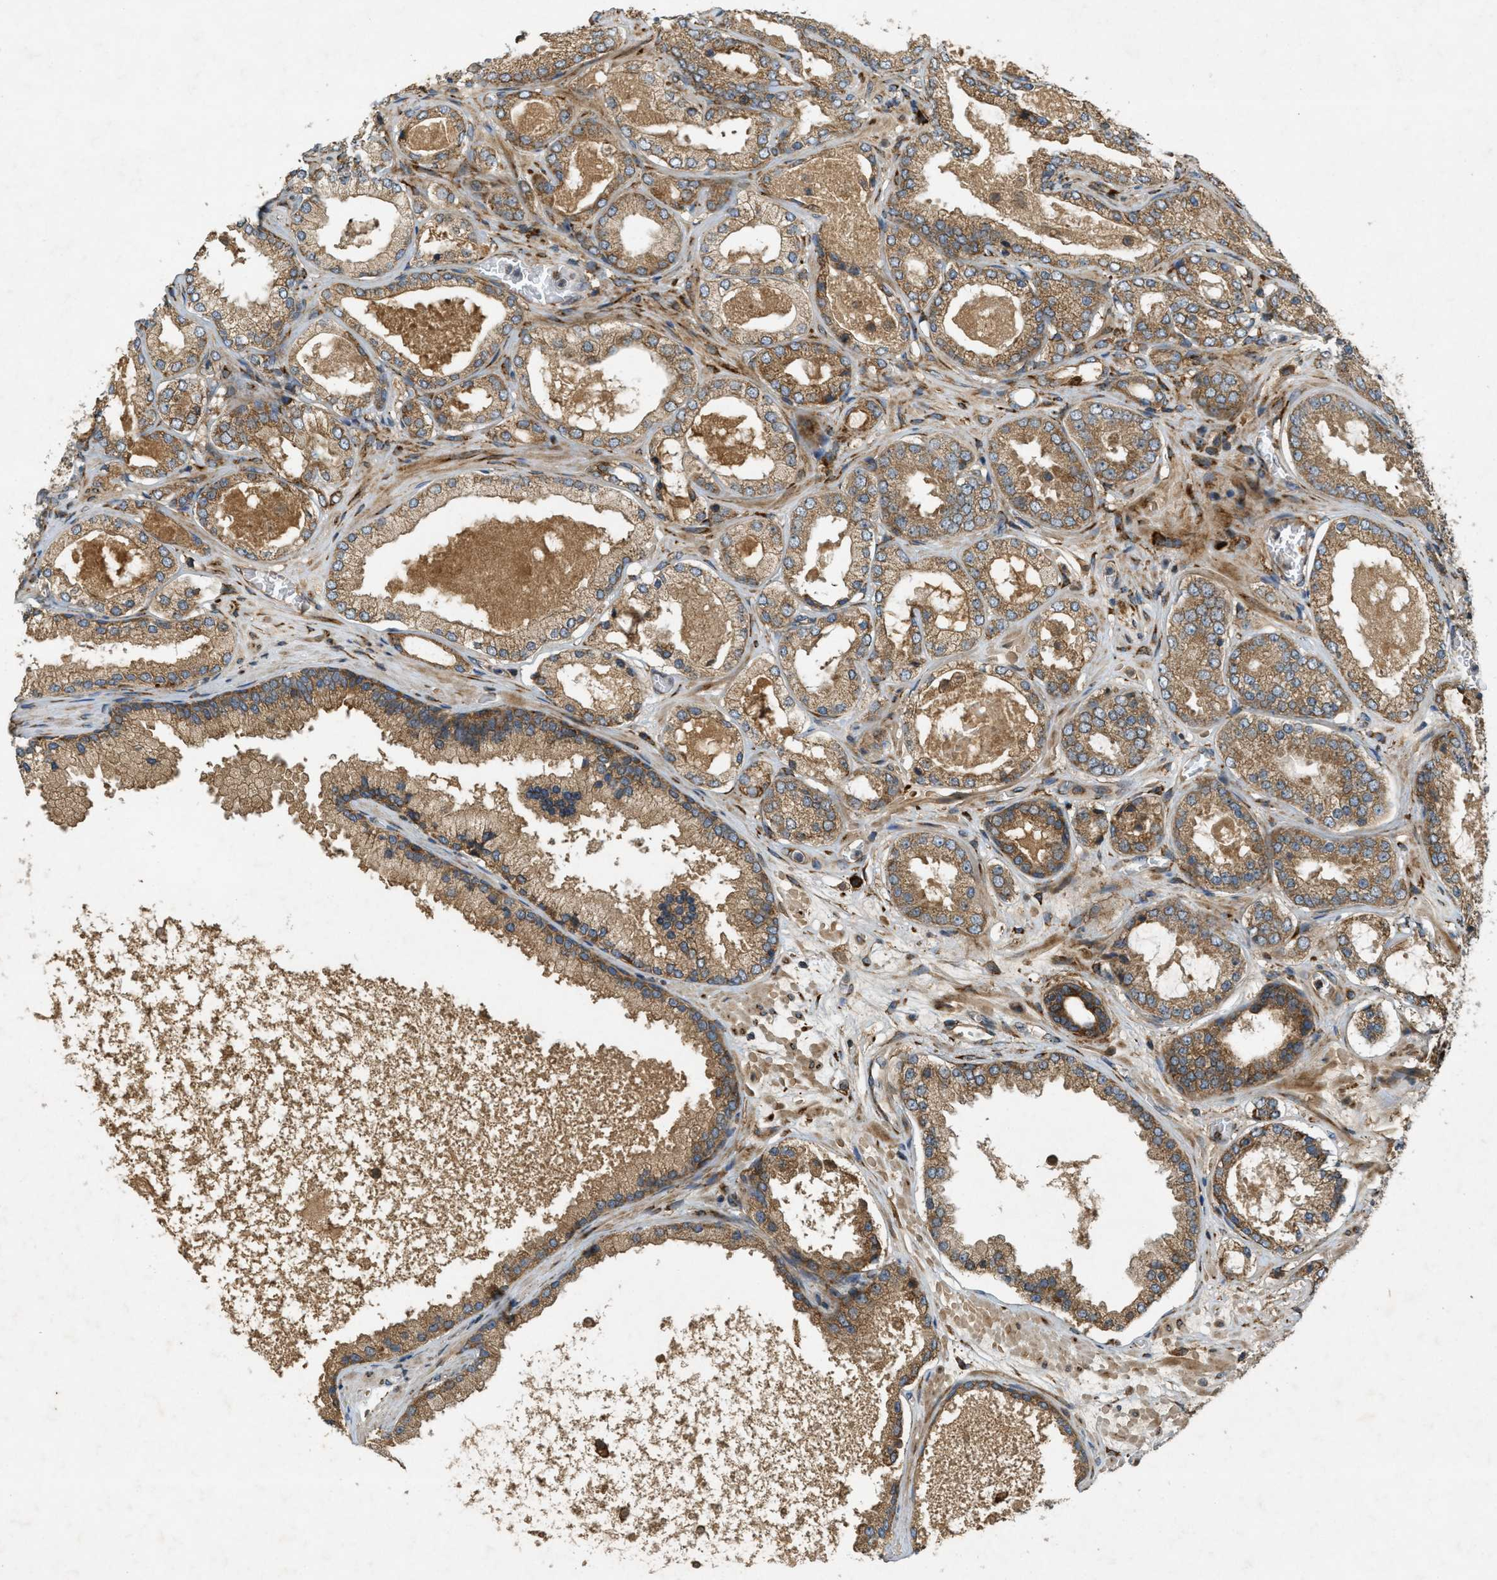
{"staining": {"intensity": "moderate", "quantity": ">75%", "location": "cytoplasmic/membranous"}, "tissue": "prostate cancer", "cell_type": "Tumor cells", "image_type": "cancer", "snomed": [{"axis": "morphology", "description": "Adenocarcinoma, High grade"}, {"axis": "topography", "description": "Prostate"}], "caption": "High-power microscopy captured an immunohistochemistry image of prostate cancer, revealing moderate cytoplasmic/membranous positivity in approximately >75% of tumor cells.", "gene": "PCDH18", "patient": {"sex": "male", "age": 65}}